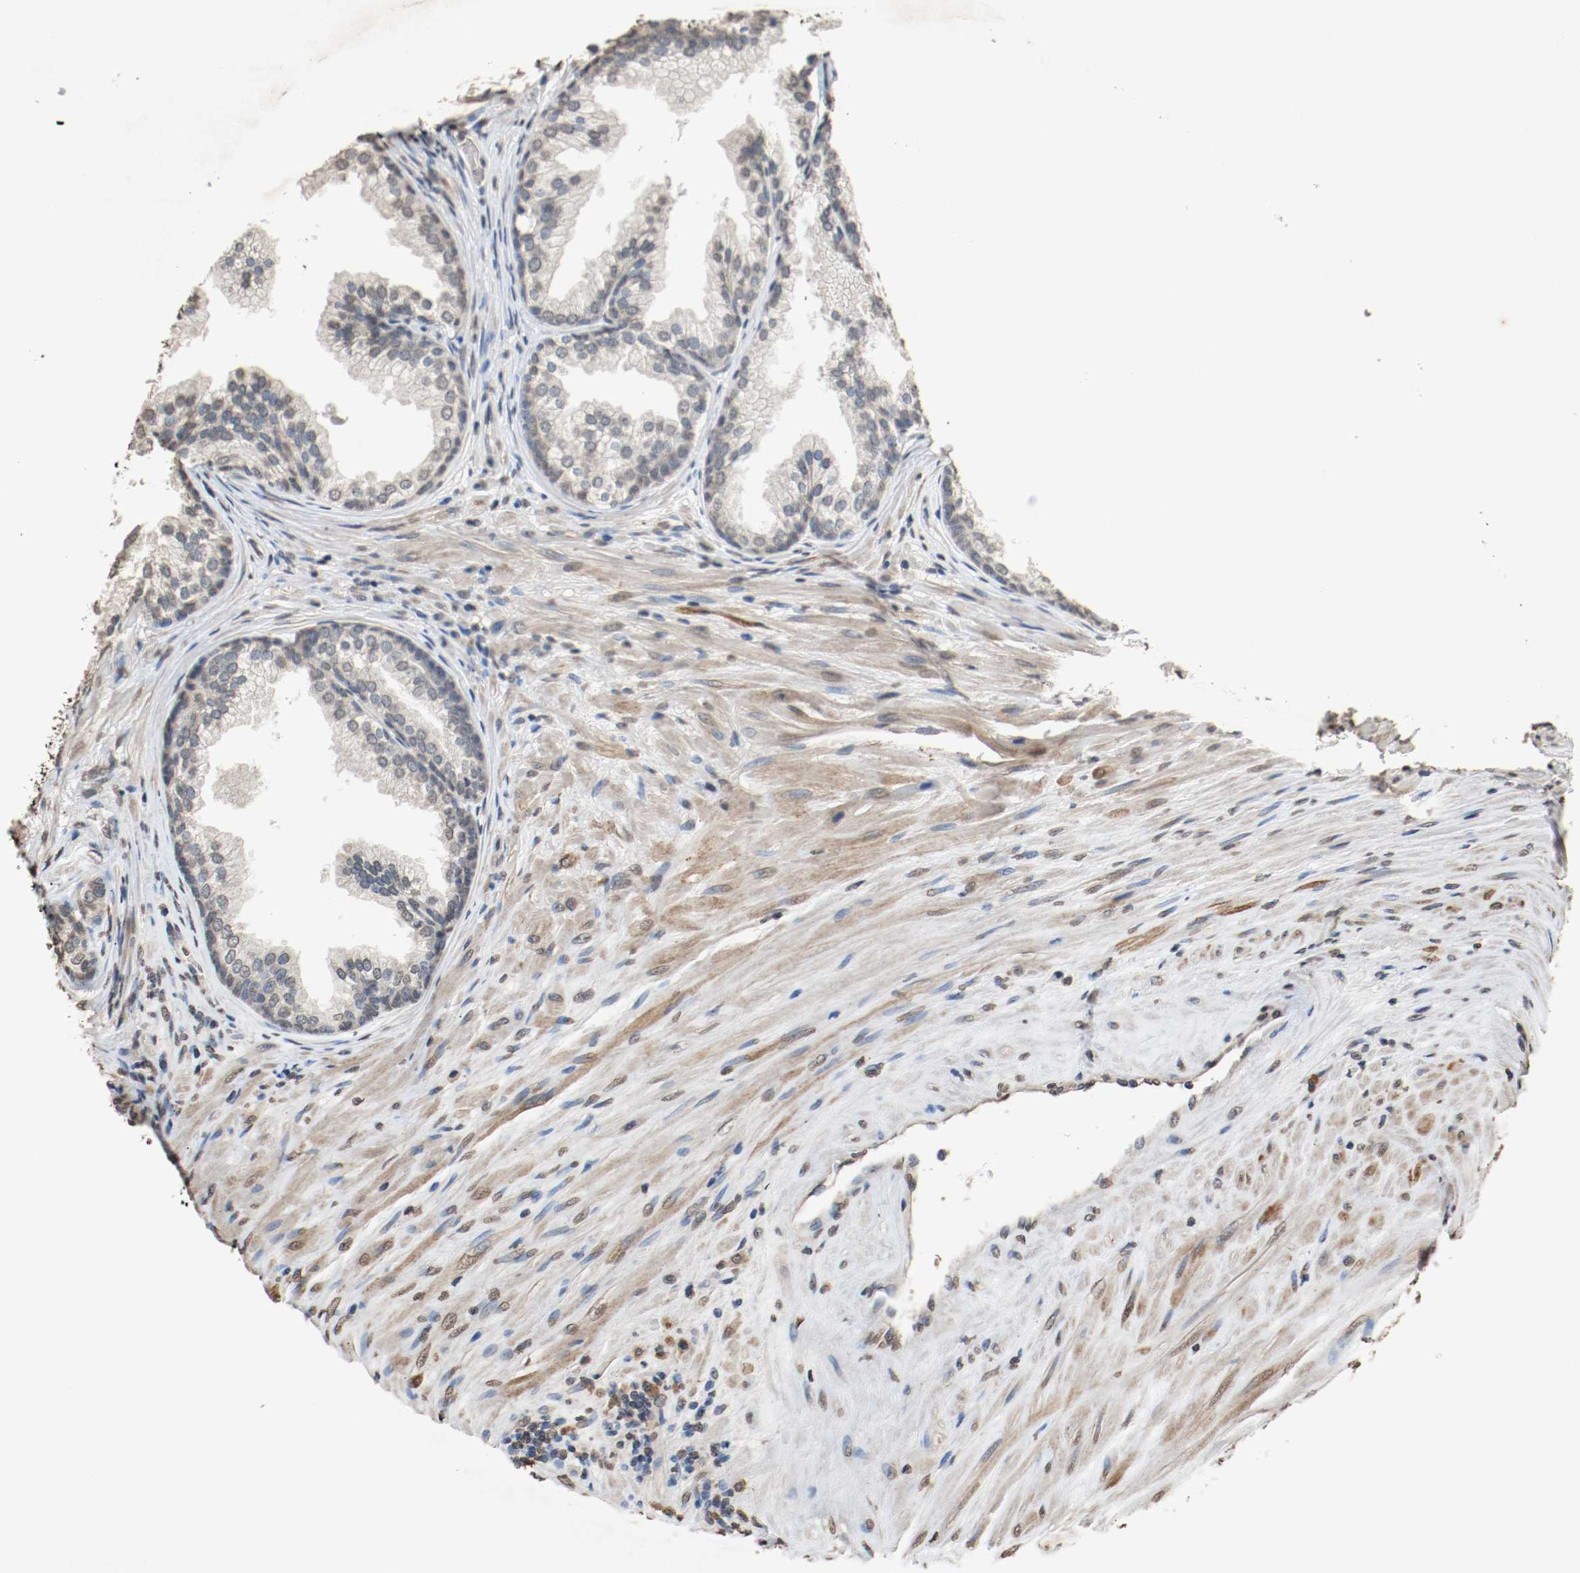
{"staining": {"intensity": "weak", "quantity": "<25%", "location": "cytoplasmic/membranous"}, "tissue": "prostate", "cell_type": "Glandular cells", "image_type": "normal", "snomed": [{"axis": "morphology", "description": "Normal tissue, NOS"}, {"axis": "topography", "description": "Prostate"}], "caption": "An IHC micrograph of normal prostate is shown. There is no staining in glandular cells of prostate.", "gene": "RTN4", "patient": {"sex": "male", "age": 76}}